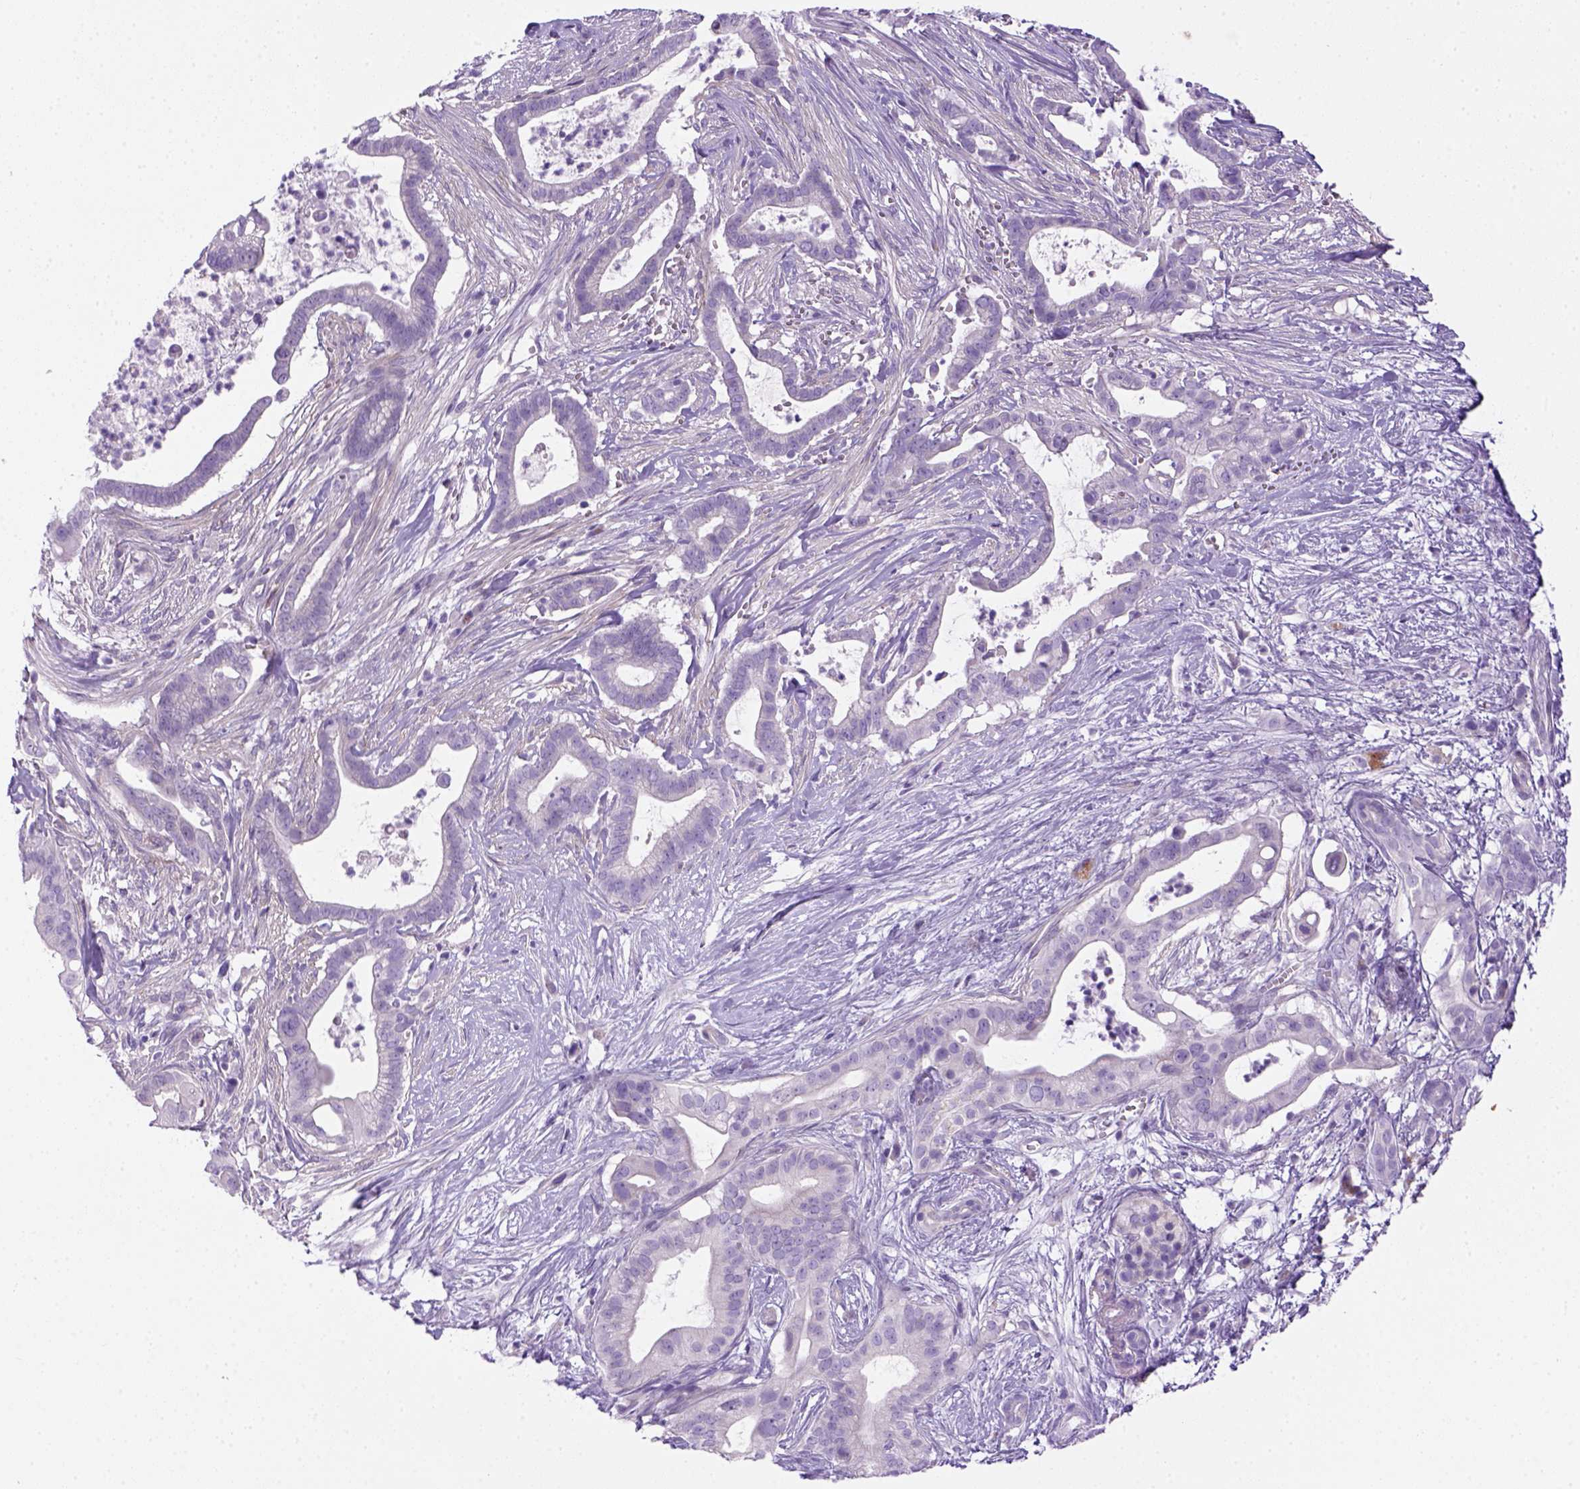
{"staining": {"intensity": "negative", "quantity": "none", "location": "none"}, "tissue": "pancreatic cancer", "cell_type": "Tumor cells", "image_type": "cancer", "snomed": [{"axis": "morphology", "description": "Adenocarcinoma, NOS"}, {"axis": "topography", "description": "Pancreas"}], "caption": "Micrograph shows no protein staining in tumor cells of pancreatic adenocarcinoma tissue.", "gene": "DNAH11", "patient": {"sex": "male", "age": 61}}